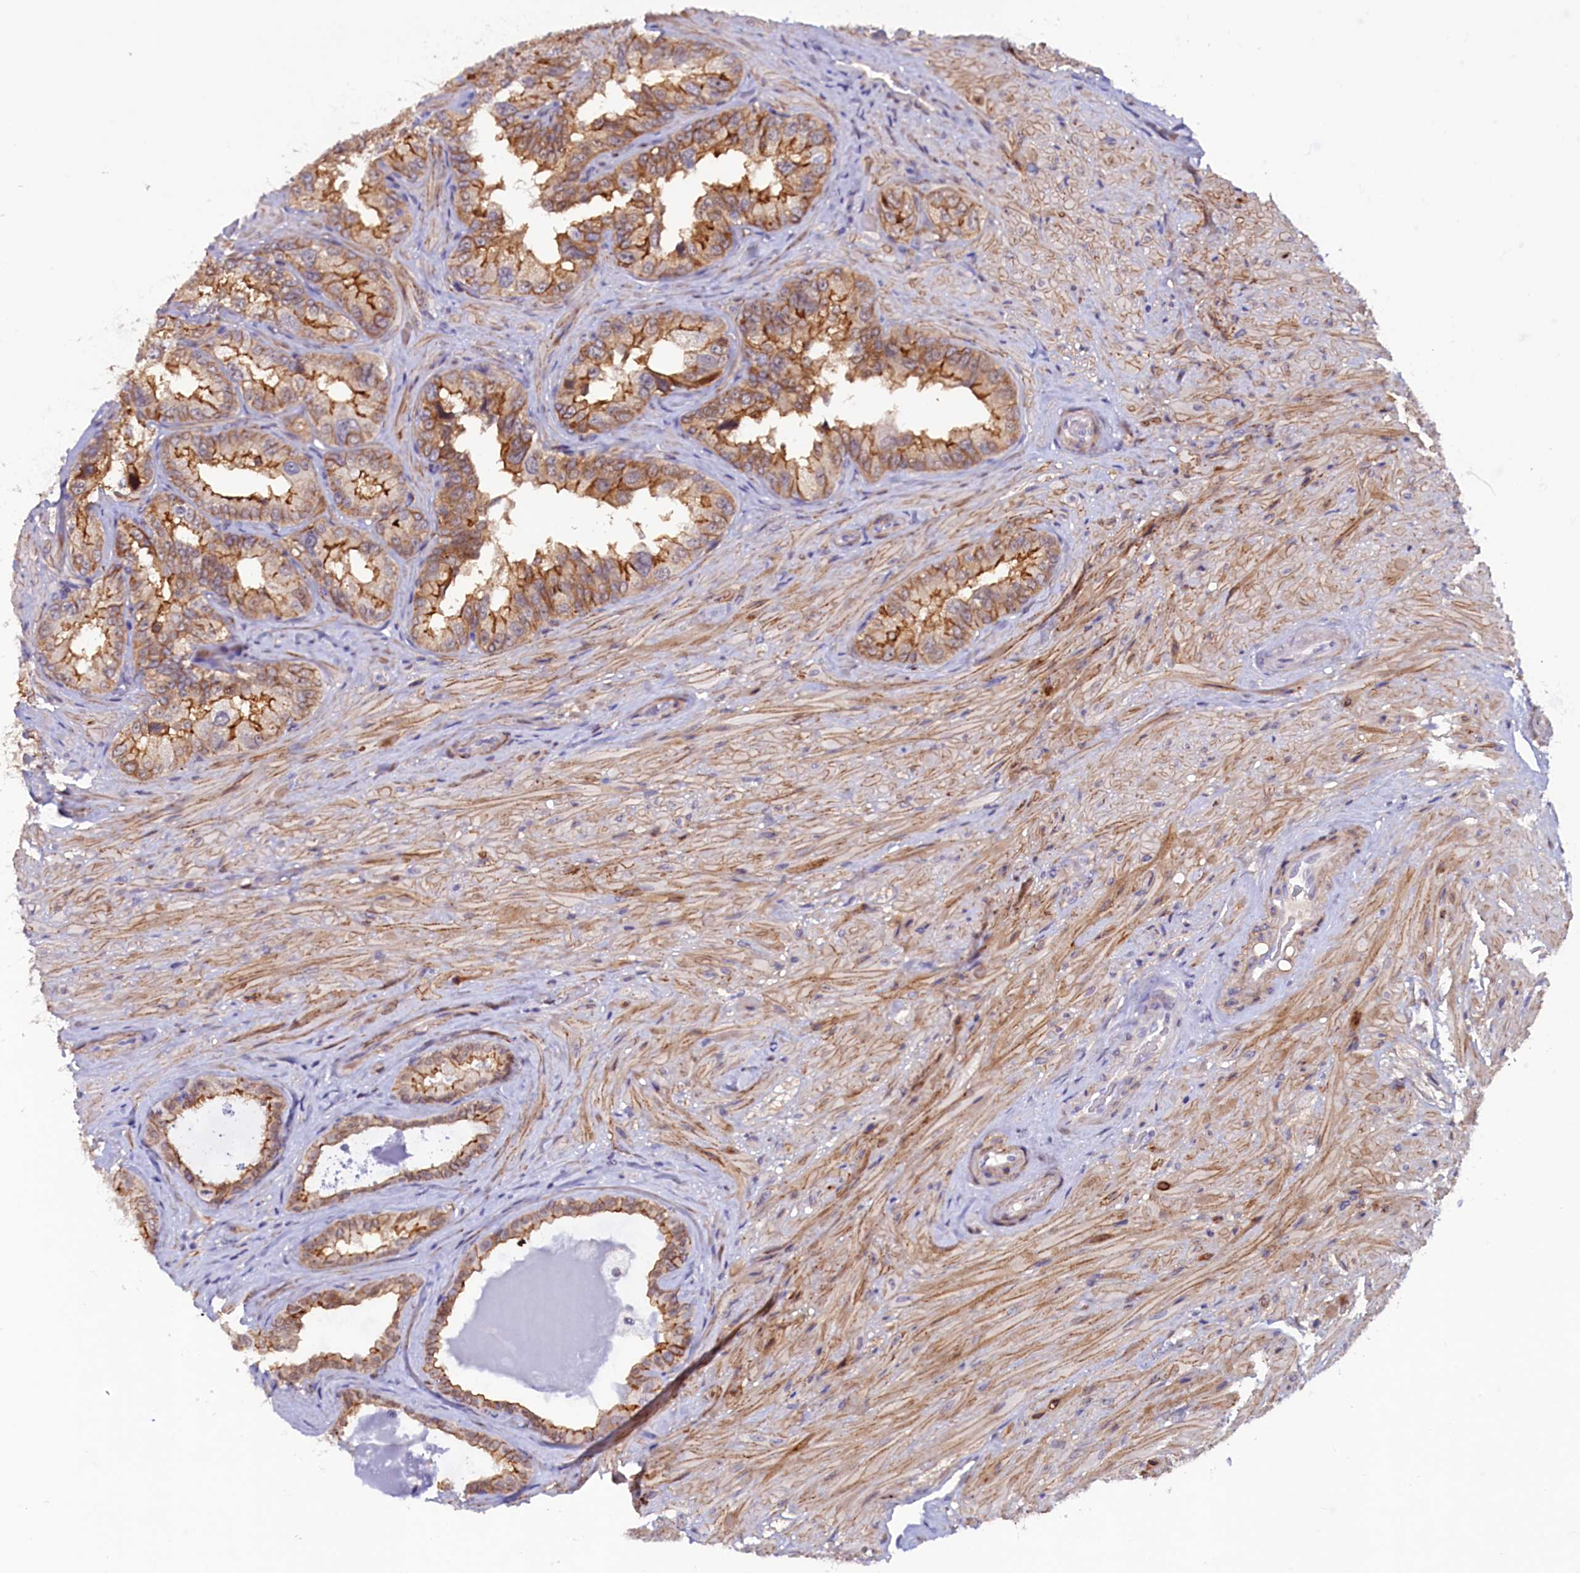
{"staining": {"intensity": "moderate", "quantity": ">75%", "location": "cytoplasmic/membranous"}, "tissue": "seminal vesicle", "cell_type": "Glandular cells", "image_type": "normal", "snomed": [{"axis": "morphology", "description": "Normal tissue, NOS"}, {"axis": "topography", "description": "Seminal veicle"}, {"axis": "topography", "description": "Peripheral nerve tissue"}], "caption": "DAB (3,3'-diaminobenzidine) immunohistochemical staining of normal seminal vesicle exhibits moderate cytoplasmic/membranous protein expression in about >75% of glandular cells.", "gene": "PACSIN3", "patient": {"sex": "male", "age": 67}}